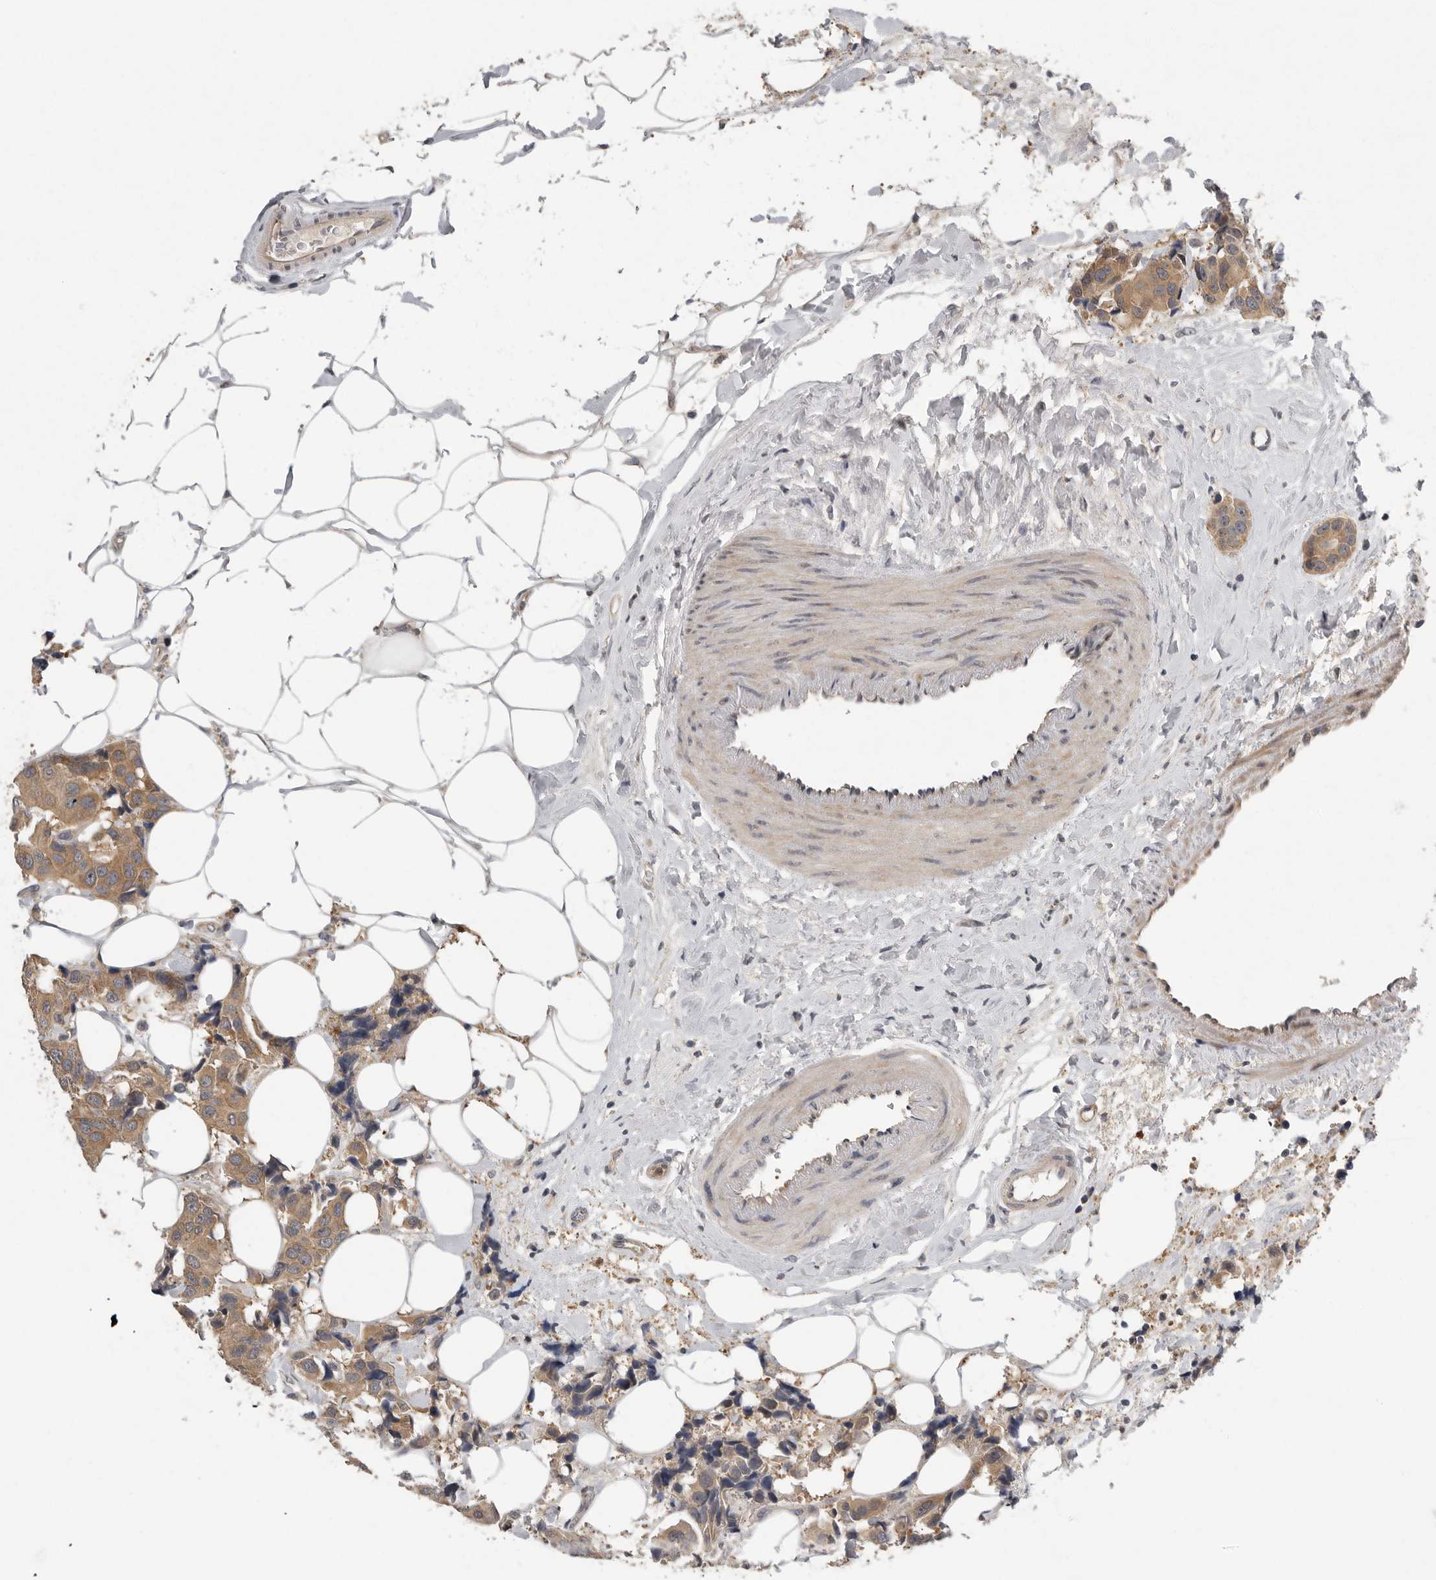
{"staining": {"intensity": "moderate", "quantity": ">75%", "location": "cytoplasmic/membranous"}, "tissue": "breast cancer", "cell_type": "Tumor cells", "image_type": "cancer", "snomed": [{"axis": "morphology", "description": "Normal tissue, NOS"}, {"axis": "morphology", "description": "Duct carcinoma"}, {"axis": "topography", "description": "Breast"}], "caption": "IHC photomicrograph of neoplastic tissue: human breast infiltrating ductal carcinoma stained using IHC shows medium levels of moderate protein expression localized specifically in the cytoplasmic/membranous of tumor cells, appearing as a cytoplasmic/membranous brown color.", "gene": "RALGPS2", "patient": {"sex": "female", "age": 39}}